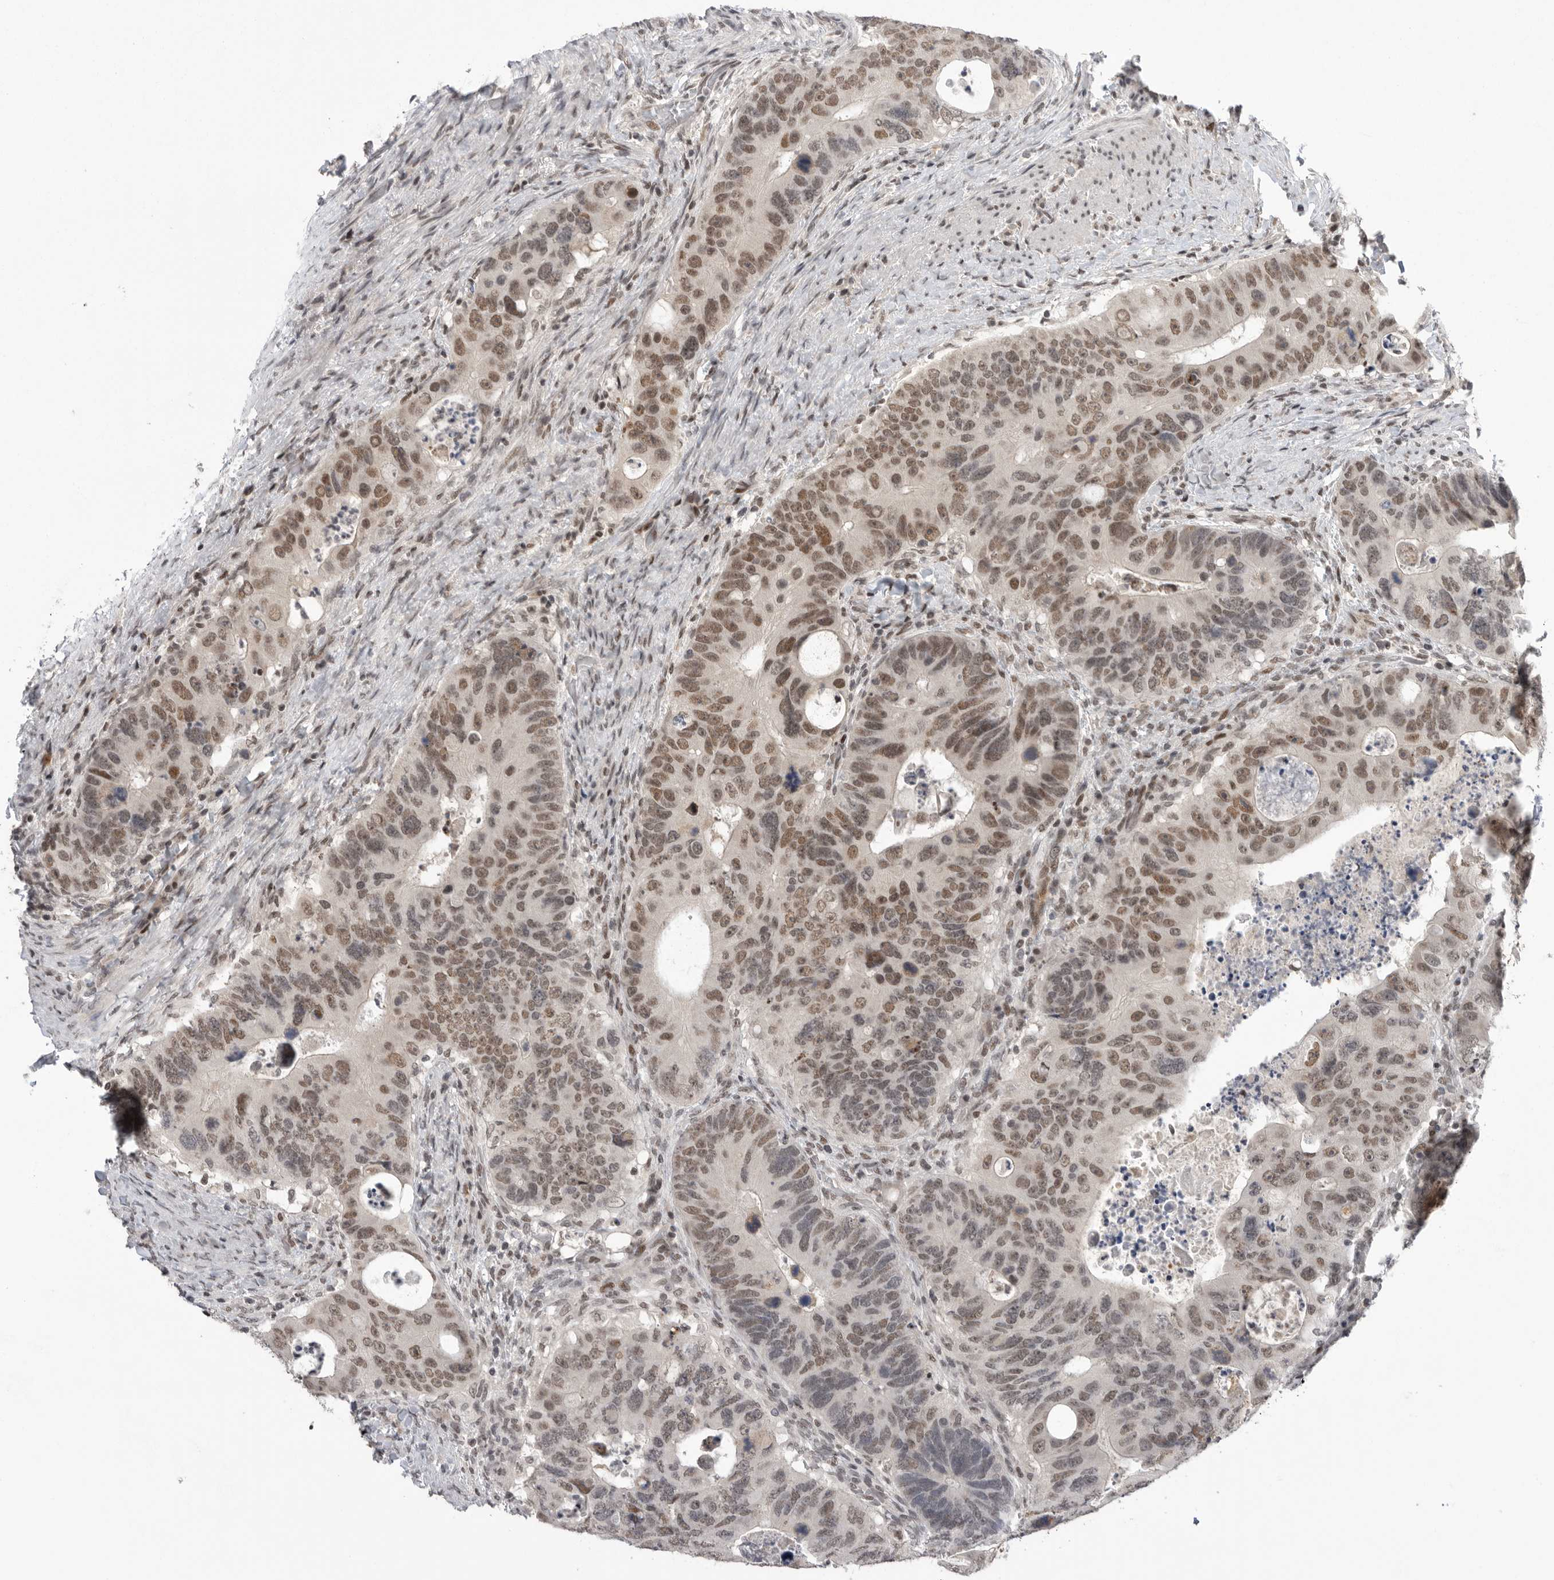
{"staining": {"intensity": "moderate", "quantity": ">75%", "location": "nuclear"}, "tissue": "colorectal cancer", "cell_type": "Tumor cells", "image_type": "cancer", "snomed": [{"axis": "morphology", "description": "Adenocarcinoma, NOS"}, {"axis": "topography", "description": "Rectum"}], "caption": "IHC image of neoplastic tissue: colorectal cancer (adenocarcinoma) stained using IHC shows medium levels of moderate protein expression localized specifically in the nuclear of tumor cells, appearing as a nuclear brown color.", "gene": "POU5F1", "patient": {"sex": "male", "age": 59}}